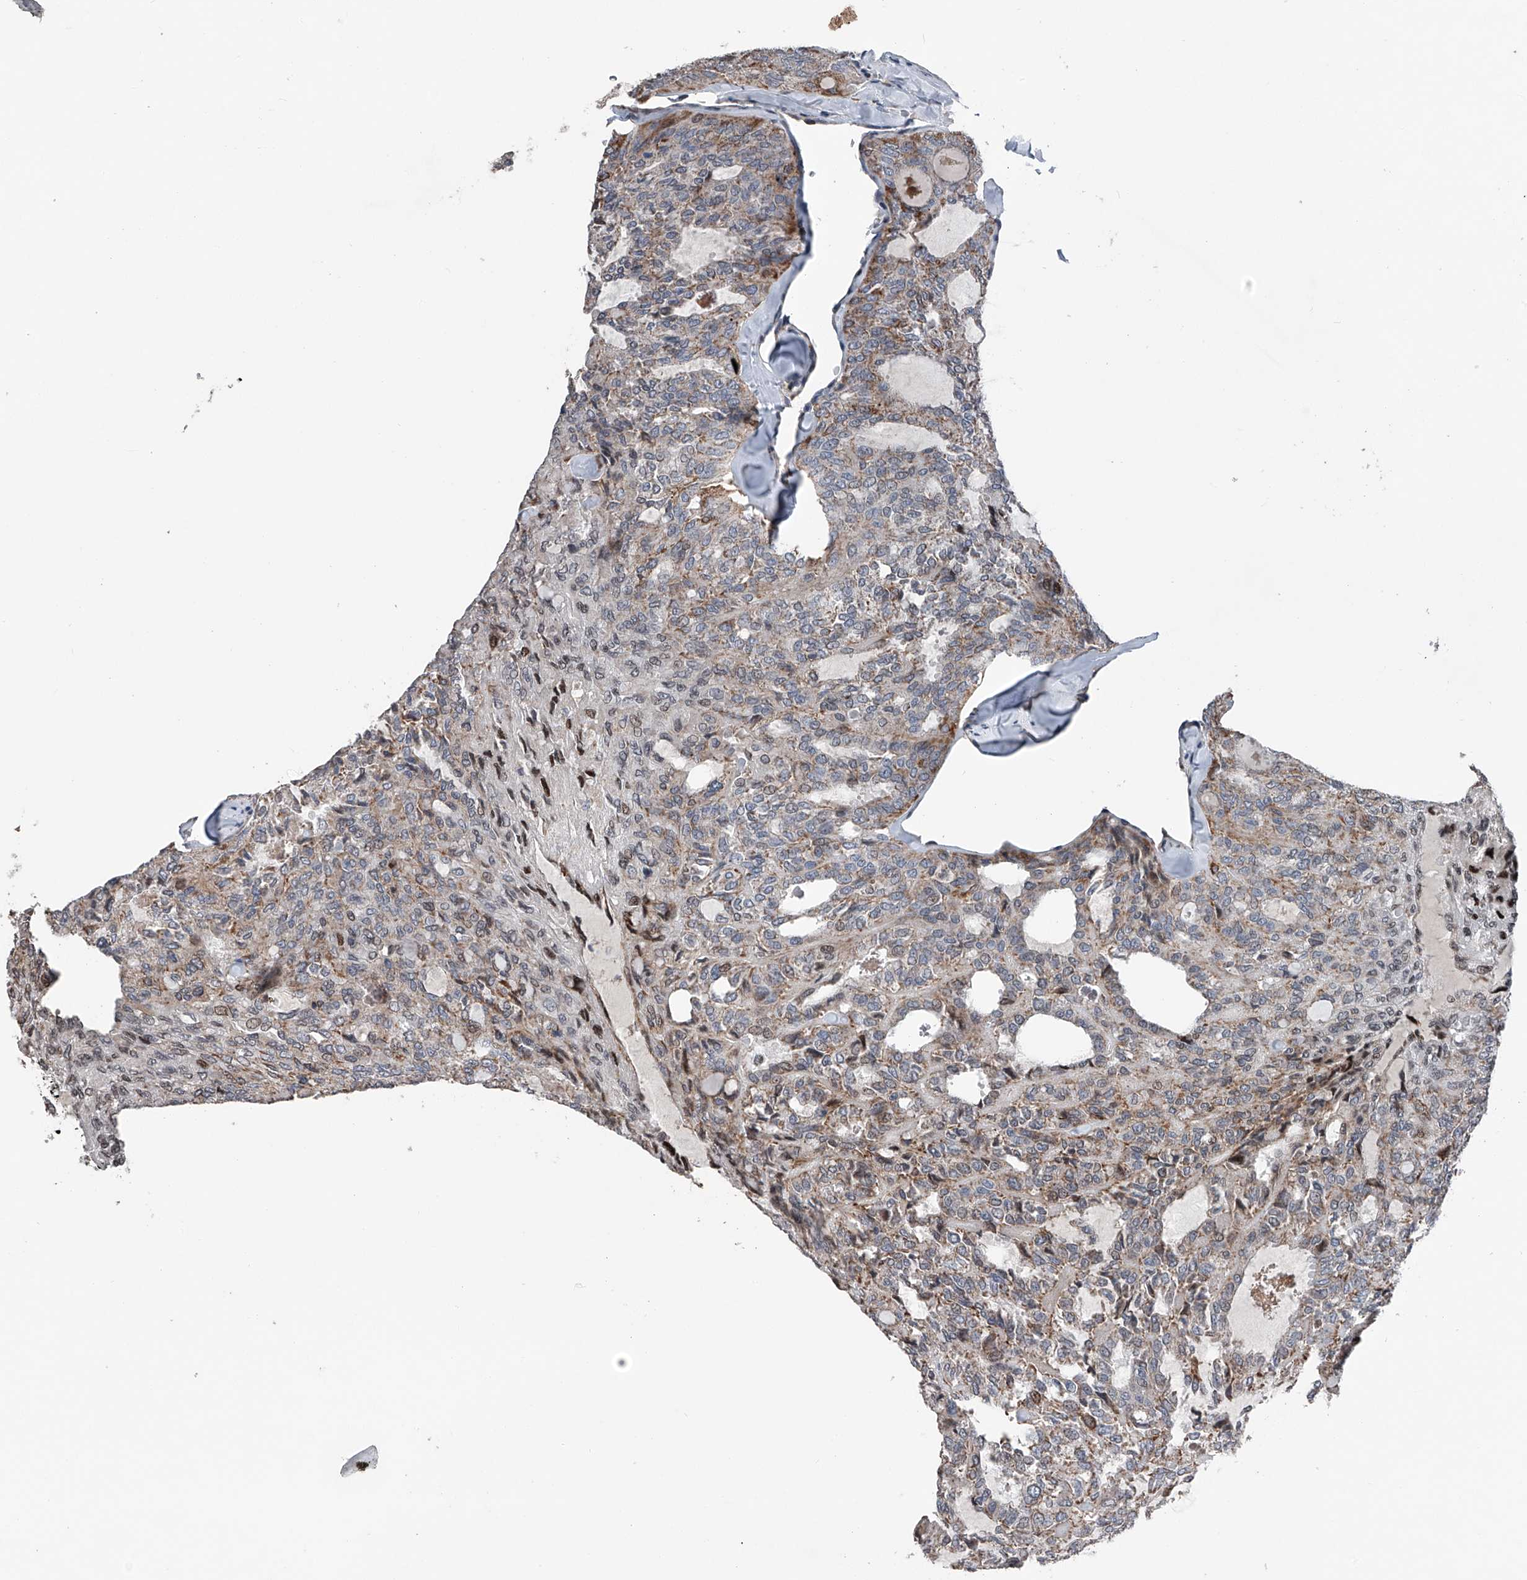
{"staining": {"intensity": "moderate", "quantity": "25%-75%", "location": "cytoplasmic/membranous,nuclear"}, "tissue": "thyroid cancer", "cell_type": "Tumor cells", "image_type": "cancer", "snomed": [{"axis": "morphology", "description": "Follicular adenoma carcinoma, NOS"}, {"axis": "topography", "description": "Thyroid gland"}], "caption": "A photomicrograph showing moderate cytoplasmic/membranous and nuclear expression in approximately 25%-75% of tumor cells in thyroid follicular adenoma carcinoma, as visualized by brown immunohistochemical staining.", "gene": "DST", "patient": {"sex": "male", "age": 75}}